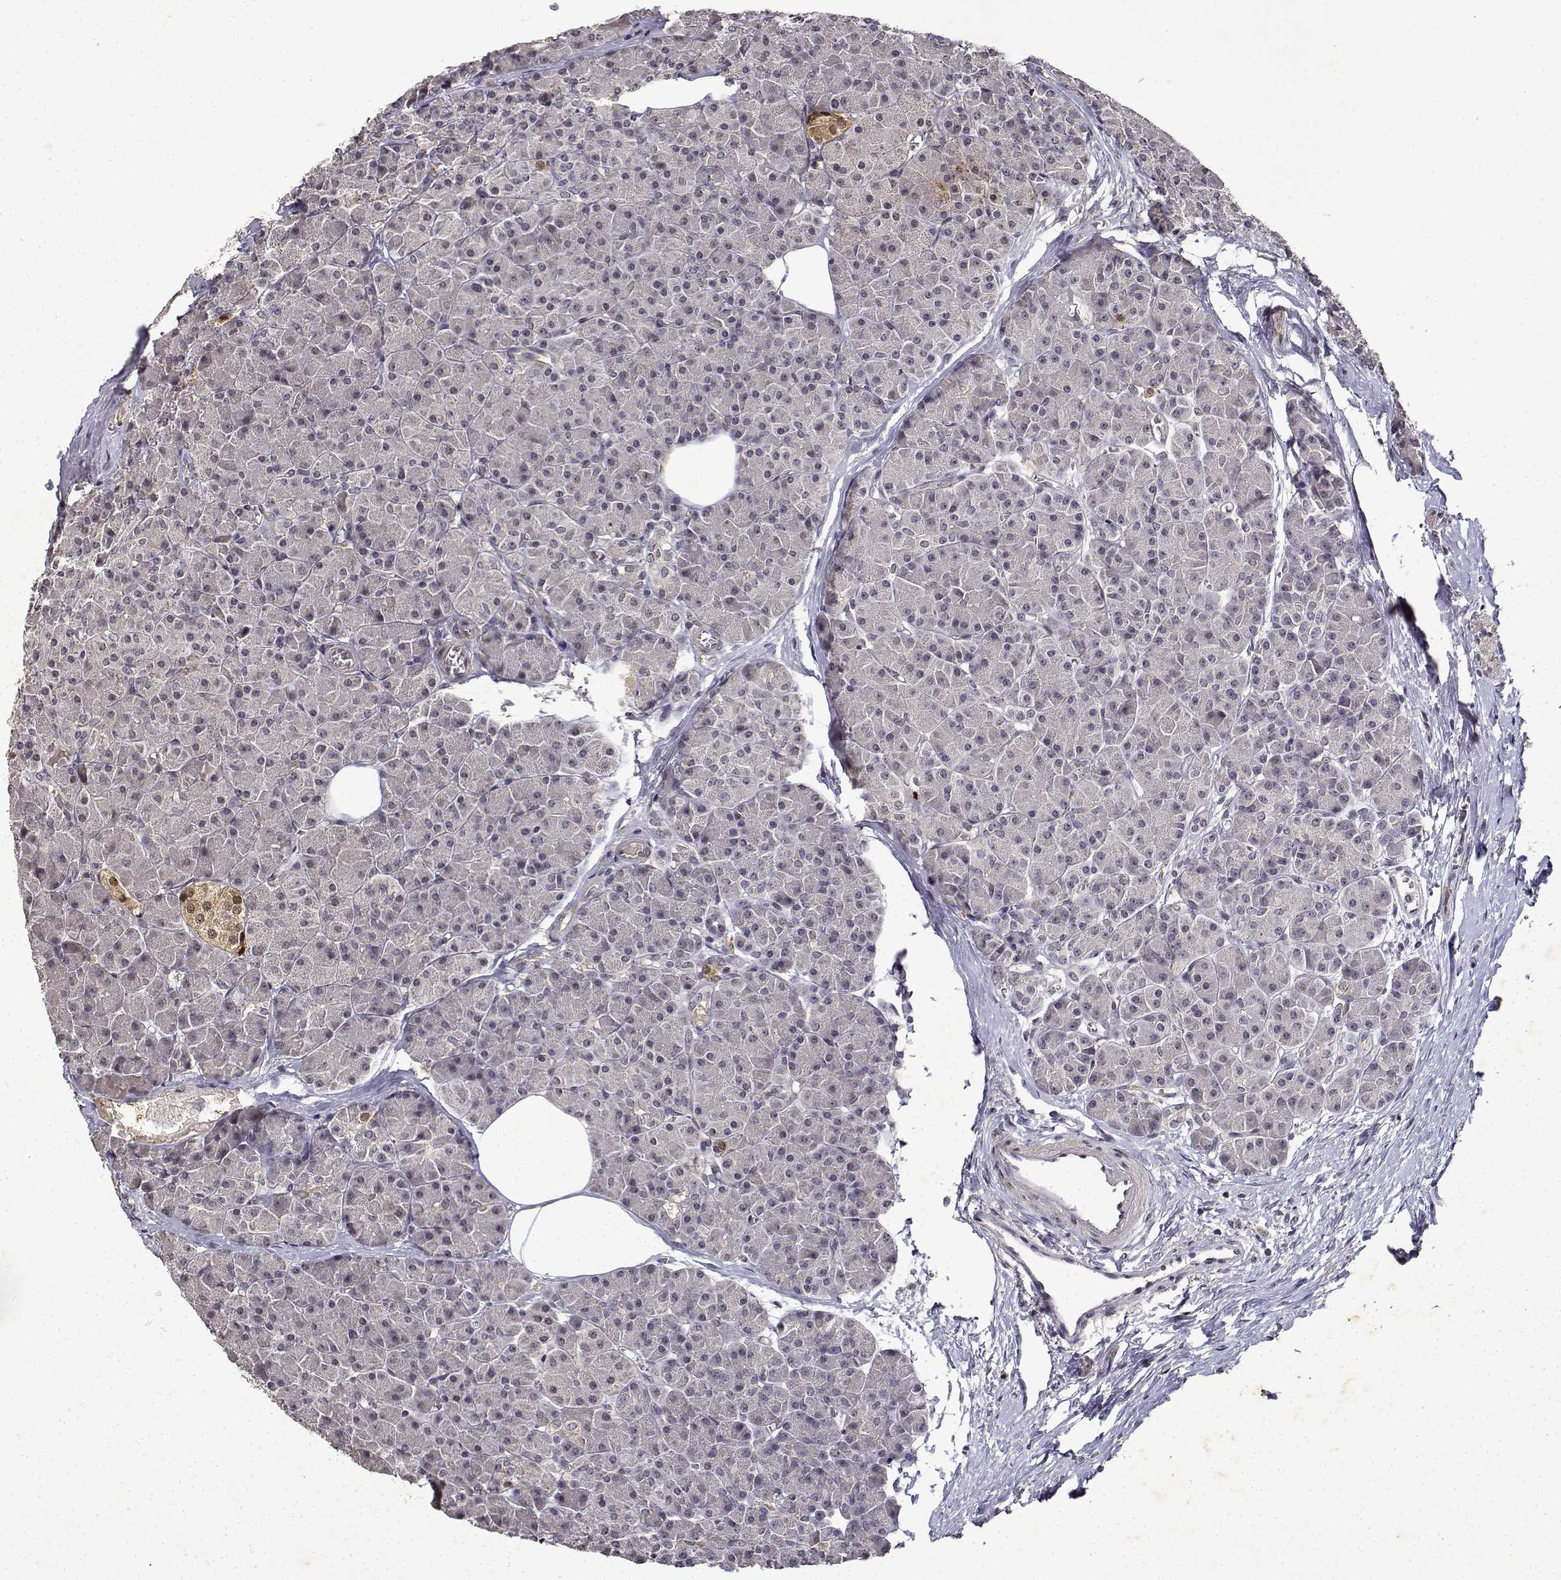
{"staining": {"intensity": "weak", "quantity": "<25%", "location": "cytoplasmic/membranous"}, "tissue": "pancreas", "cell_type": "Exocrine glandular cells", "image_type": "normal", "snomed": [{"axis": "morphology", "description": "Normal tissue, NOS"}, {"axis": "topography", "description": "Pancreas"}], "caption": "This is a image of IHC staining of normal pancreas, which shows no expression in exocrine glandular cells. (DAB (3,3'-diaminobenzidine) immunohistochemistry with hematoxylin counter stain).", "gene": "BDNF", "patient": {"sex": "female", "age": 45}}